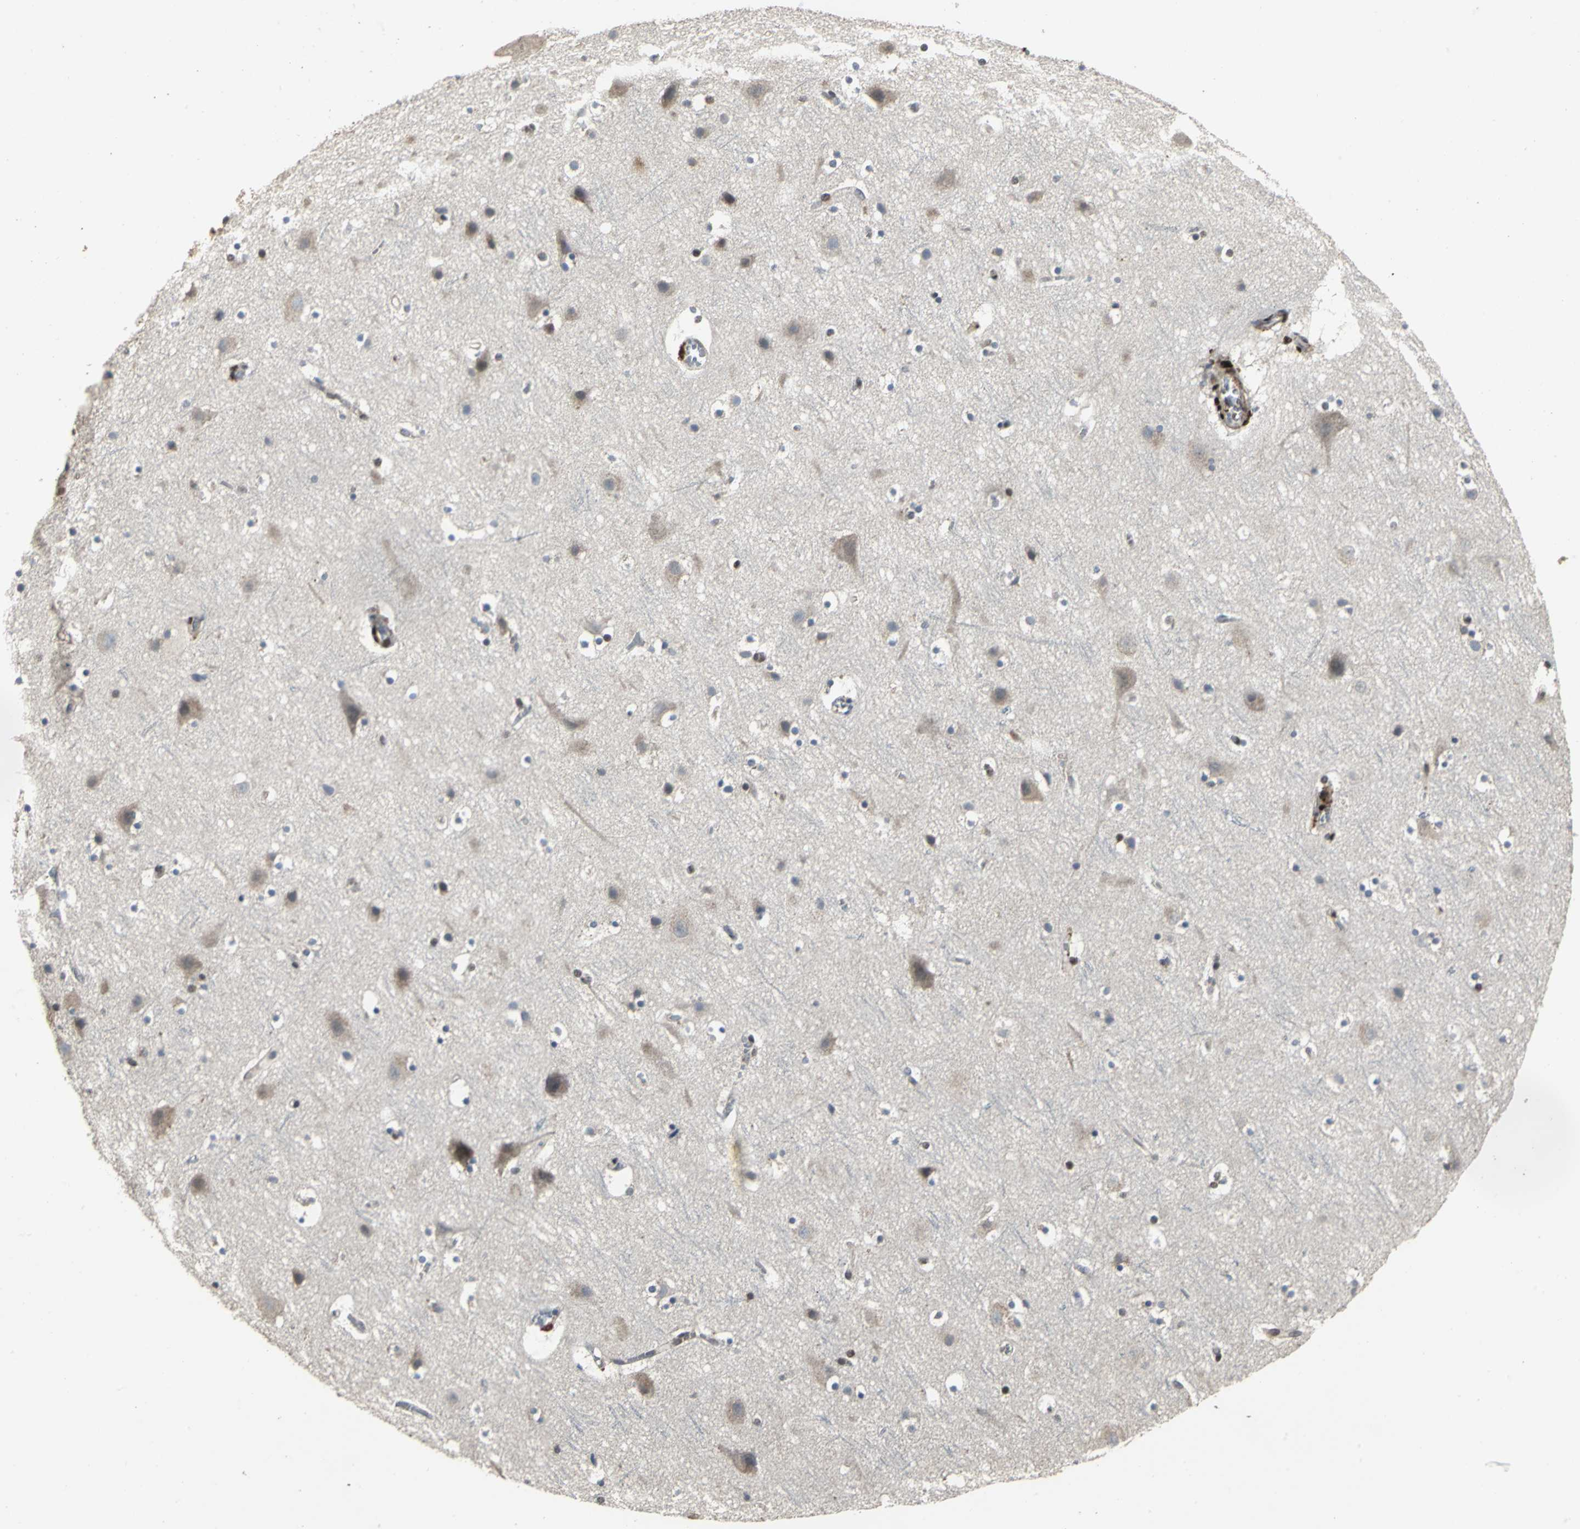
{"staining": {"intensity": "negative", "quantity": "none", "location": "none"}, "tissue": "cerebral cortex", "cell_type": "Endothelial cells", "image_type": "normal", "snomed": [{"axis": "morphology", "description": "Normal tissue, NOS"}, {"axis": "topography", "description": "Cerebral cortex"}], "caption": "High power microscopy image of an immunohistochemistry histopathology image of normal cerebral cortex, revealing no significant positivity in endothelial cells. (DAB IHC with hematoxylin counter stain).", "gene": "SRF", "patient": {"sex": "male", "age": 45}}